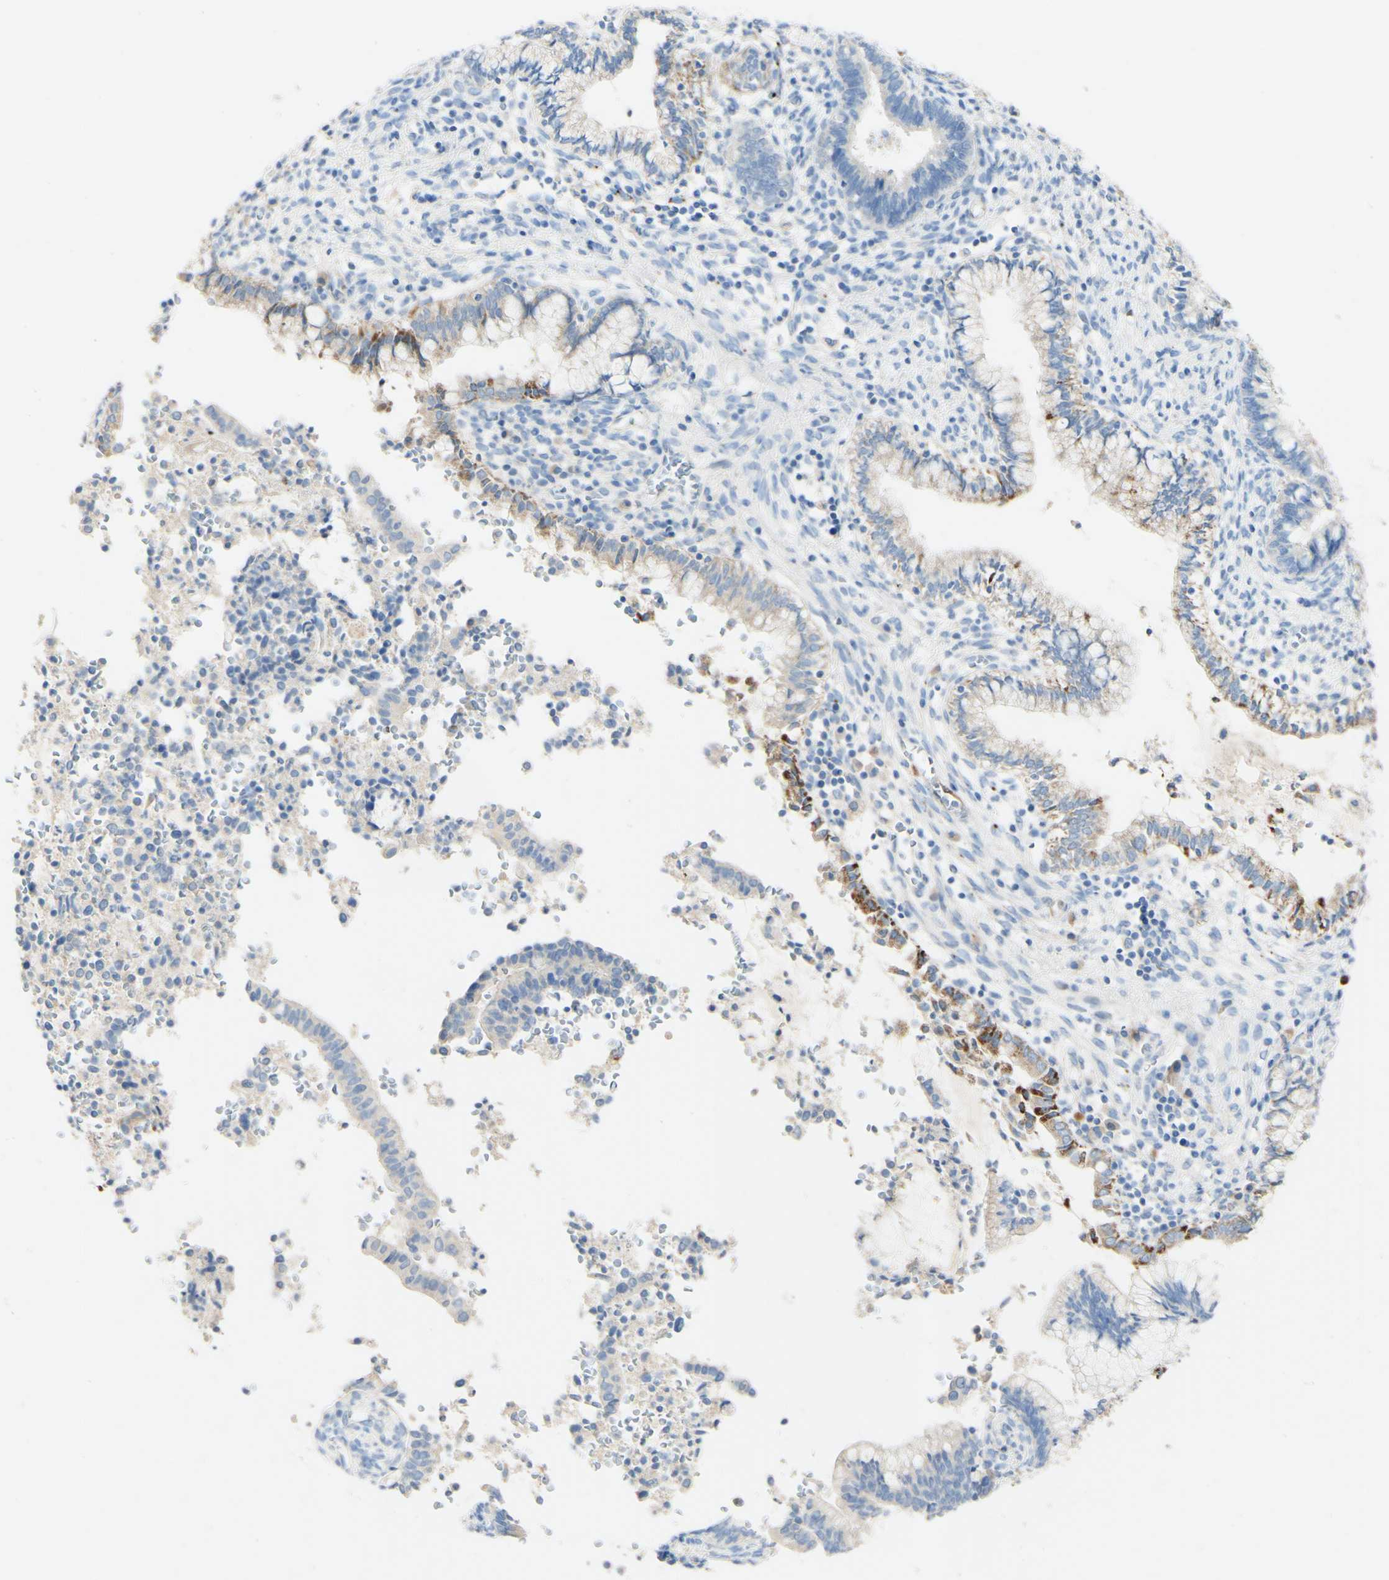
{"staining": {"intensity": "moderate", "quantity": "<25%", "location": "cytoplasmic/membranous"}, "tissue": "cervical cancer", "cell_type": "Tumor cells", "image_type": "cancer", "snomed": [{"axis": "morphology", "description": "Adenocarcinoma, NOS"}, {"axis": "topography", "description": "Cervix"}], "caption": "DAB (3,3'-diaminobenzidine) immunohistochemical staining of cervical cancer (adenocarcinoma) displays moderate cytoplasmic/membranous protein expression in about <25% of tumor cells.", "gene": "FGF4", "patient": {"sex": "female", "age": 44}}